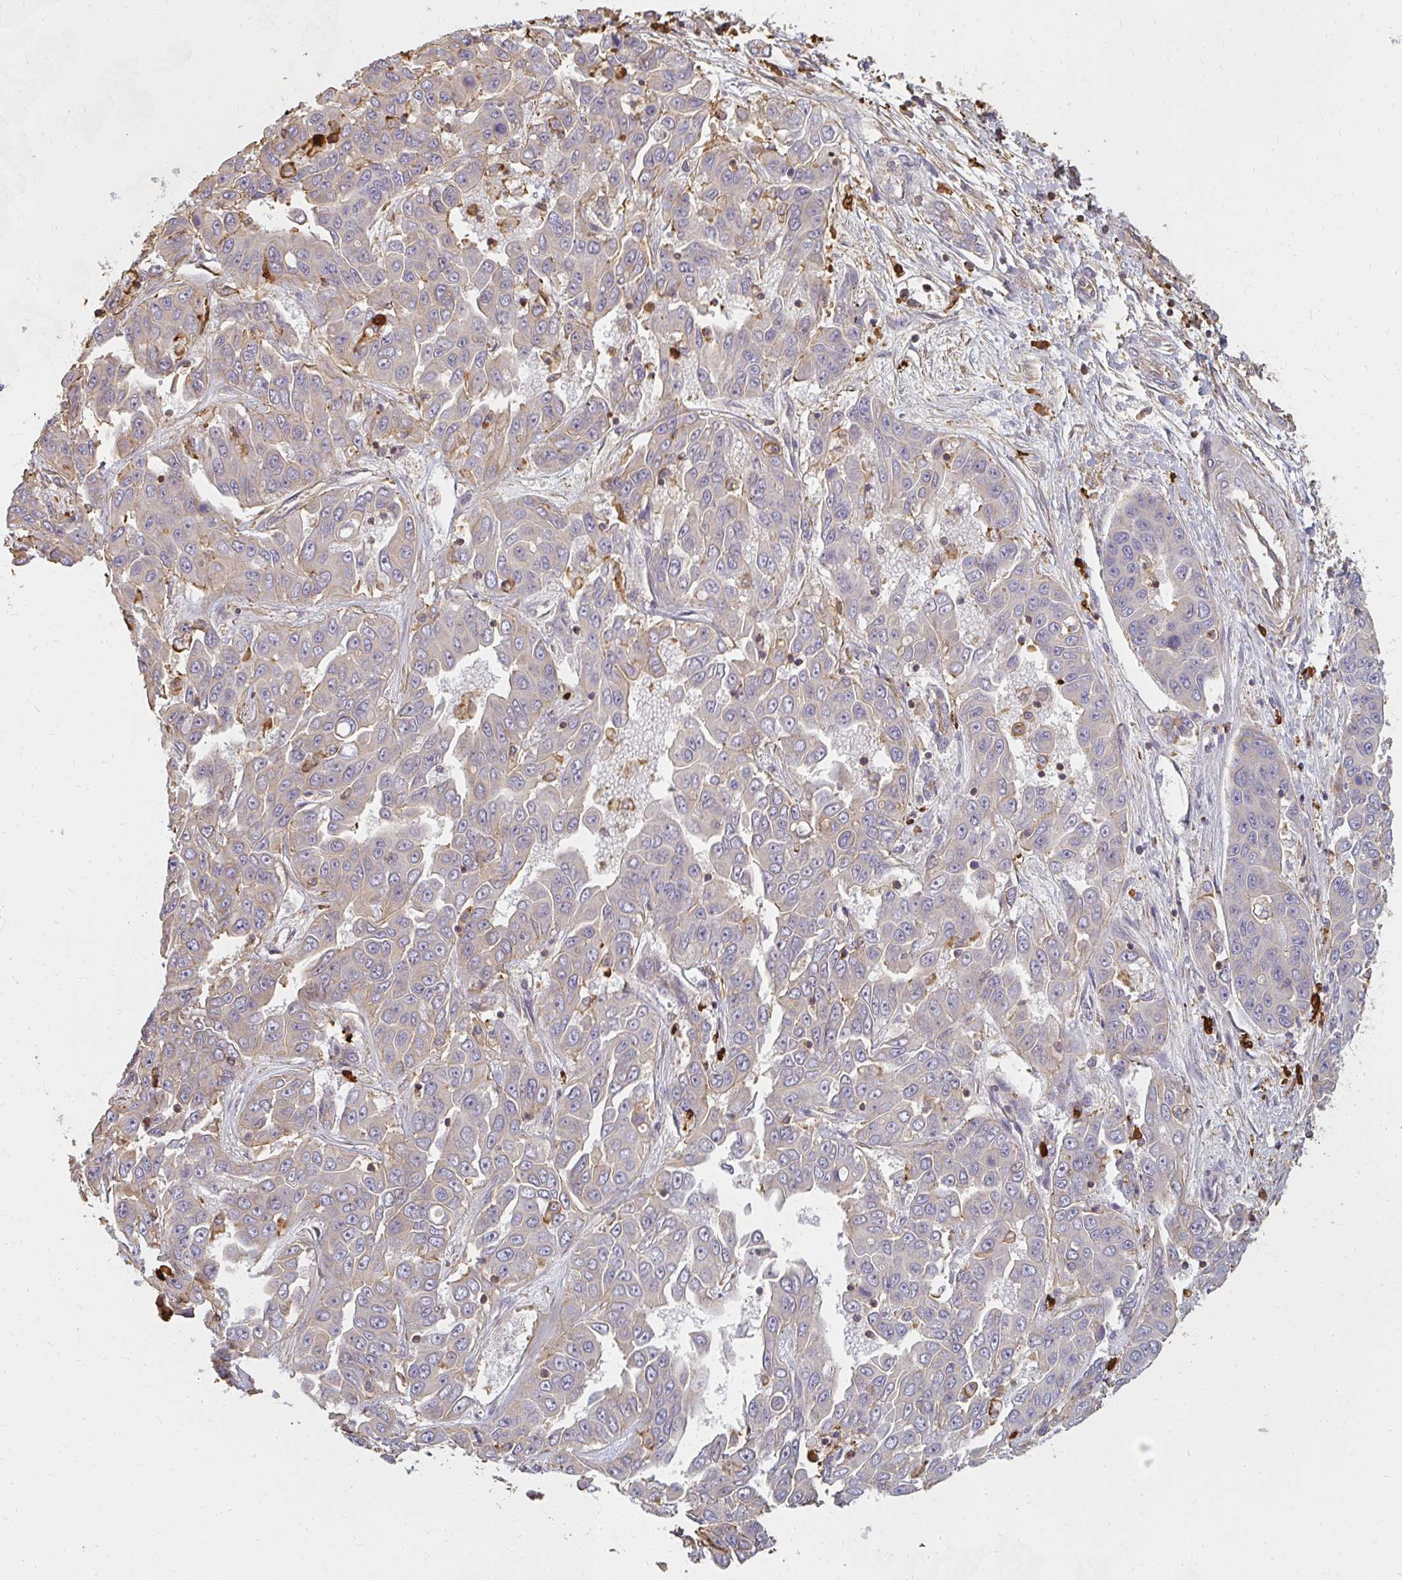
{"staining": {"intensity": "weak", "quantity": "<25%", "location": "cytoplasmic/membranous"}, "tissue": "liver cancer", "cell_type": "Tumor cells", "image_type": "cancer", "snomed": [{"axis": "morphology", "description": "Cholangiocarcinoma"}, {"axis": "topography", "description": "Liver"}], "caption": "Cholangiocarcinoma (liver) was stained to show a protein in brown. There is no significant expression in tumor cells.", "gene": "CNTRL", "patient": {"sex": "female", "age": 52}}